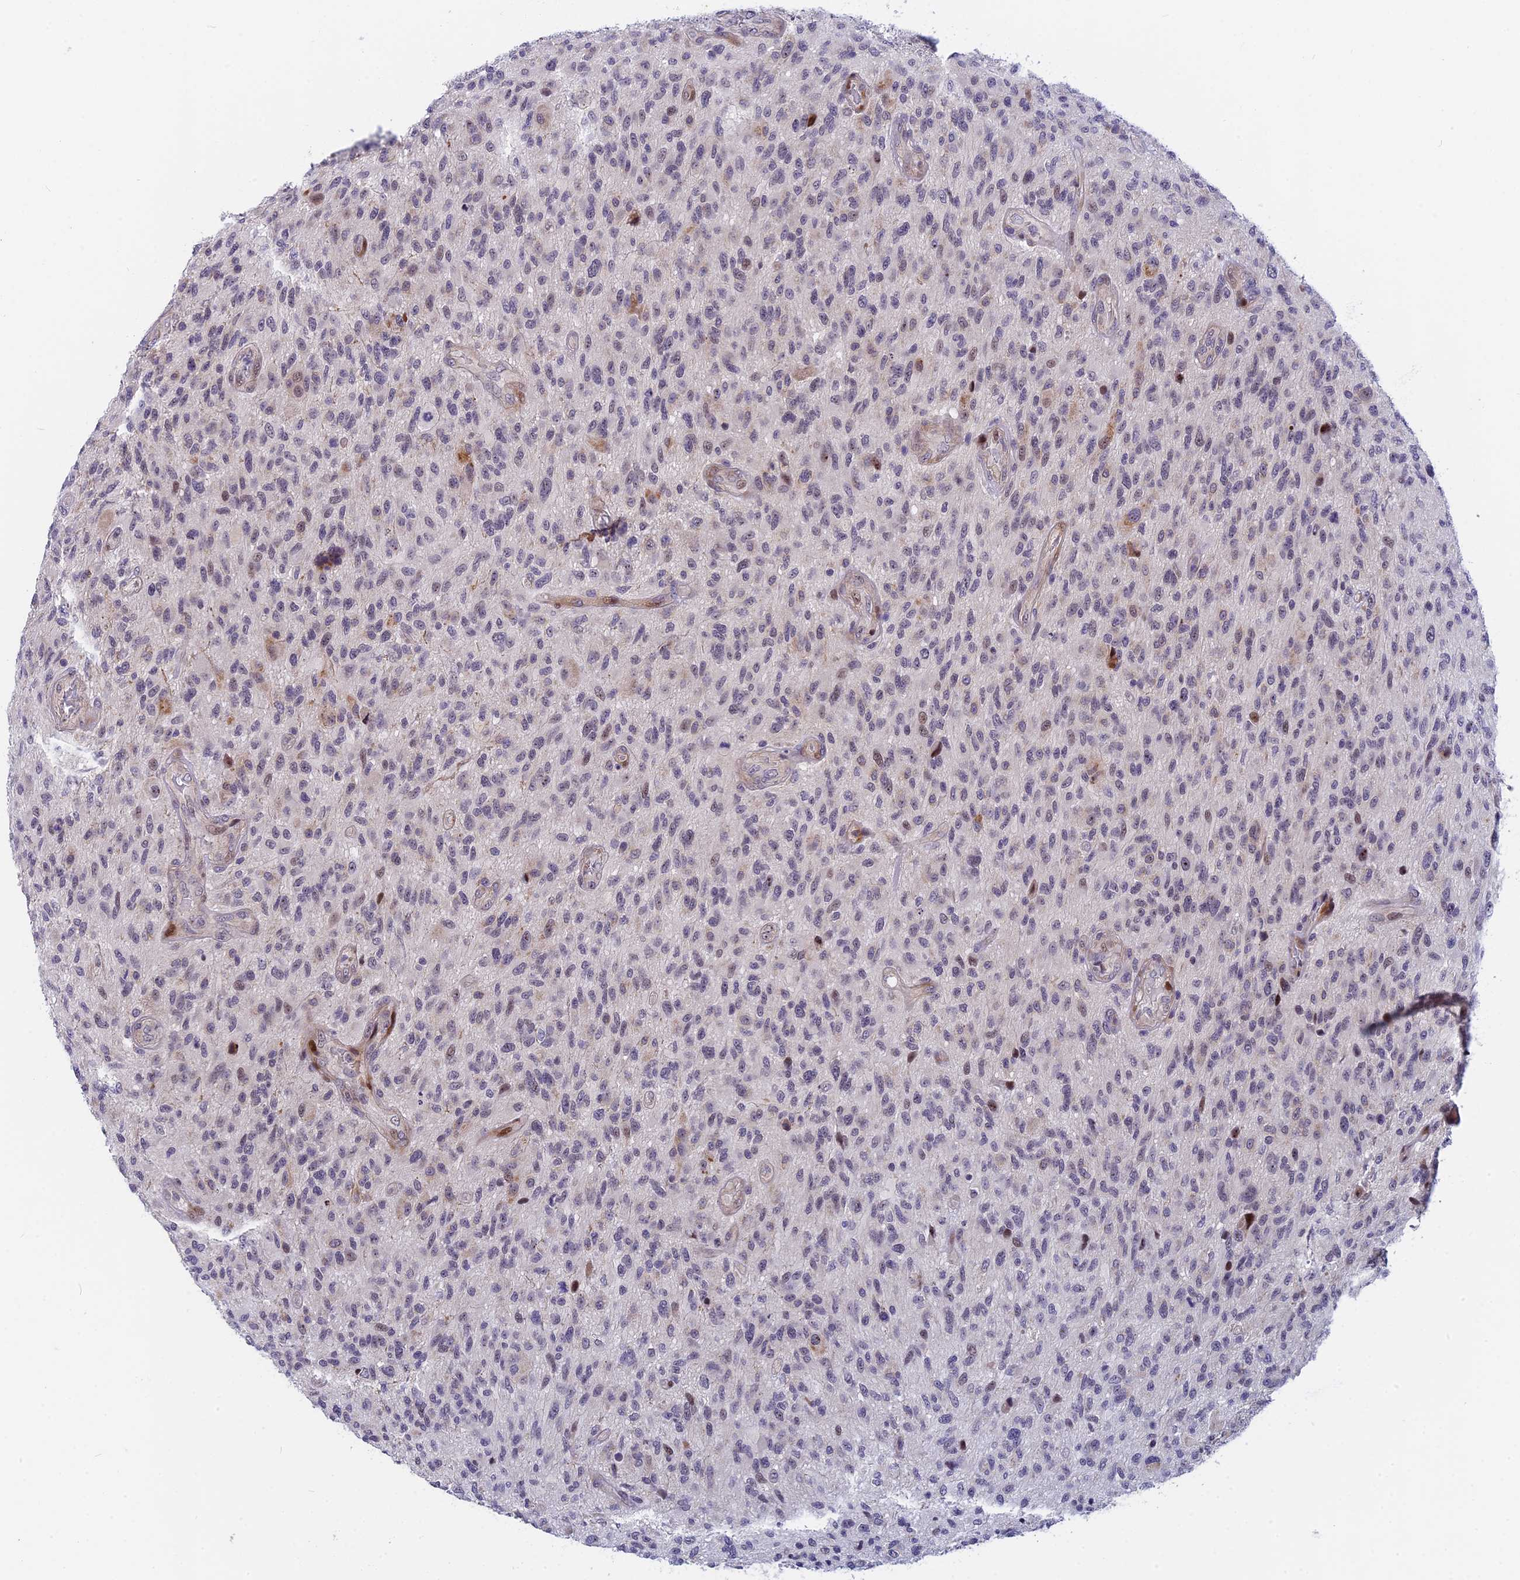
{"staining": {"intensity": "negative", "quantity": "none", "location": "none"}, "tissue": "glioma", "cell_type": "Tumor cells", "image_type": "cancer", "snomed": [{"axis": "morphology", "description": "Glioma, malignant, High grade"}, {"axis": "topography", "description": "Brain"}], "caption": "Human glioma stained for a protein using immunohistochemistry (IHC) exhibits no staining in tumor cells.", "gene": "ANKRD34B", "patient": {"sex": "male", "age": 47}}